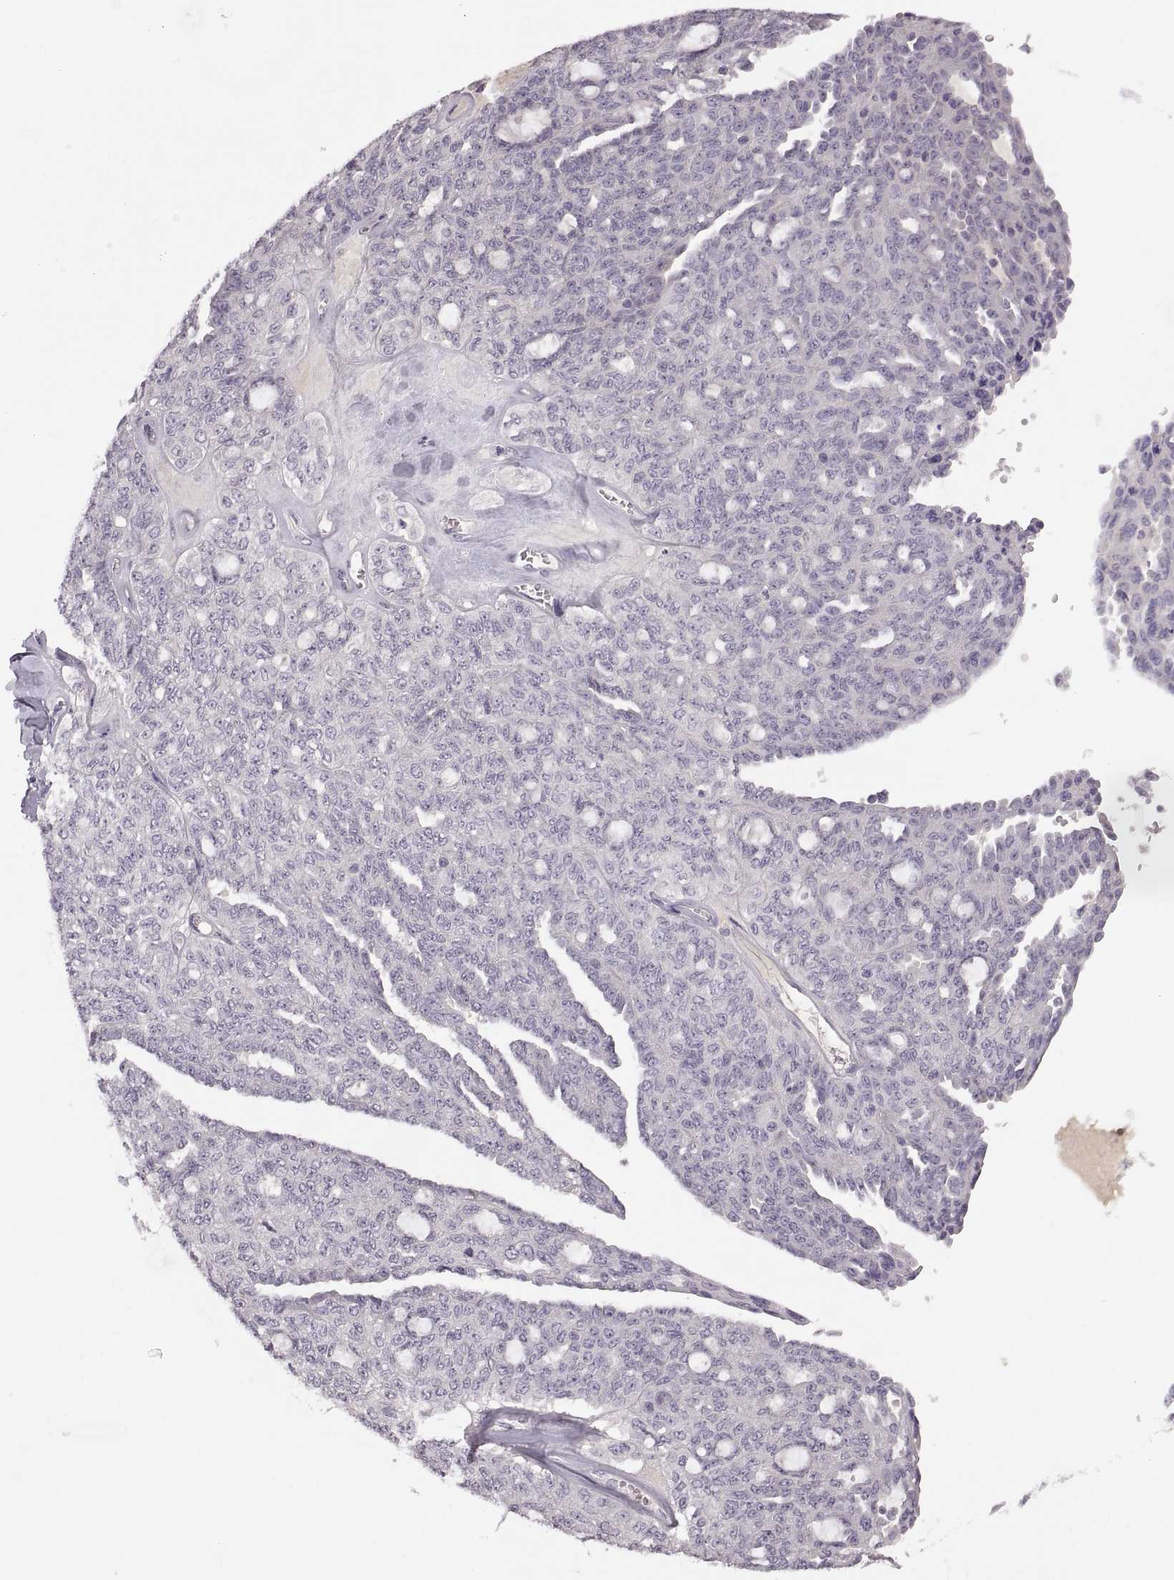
{"staining": {"intensity": "negative", "quantity": "none", "location": "none"}, "tissue": "ovarian cancer", "cell_type": "Tumor cells", "image_type": "cancer", "snomed": [{"axis": "morphology", "description": "Cystadenocarcinoma, serous, NOS"}, {"axis": "topography", "description": "Ovary"}], "caption": "Tumor cells show no significant expression in serous cystadenocarcinoma (ovarian).", "gene": "WFDC8", "patient": {"sex": "female", "age": 71}}